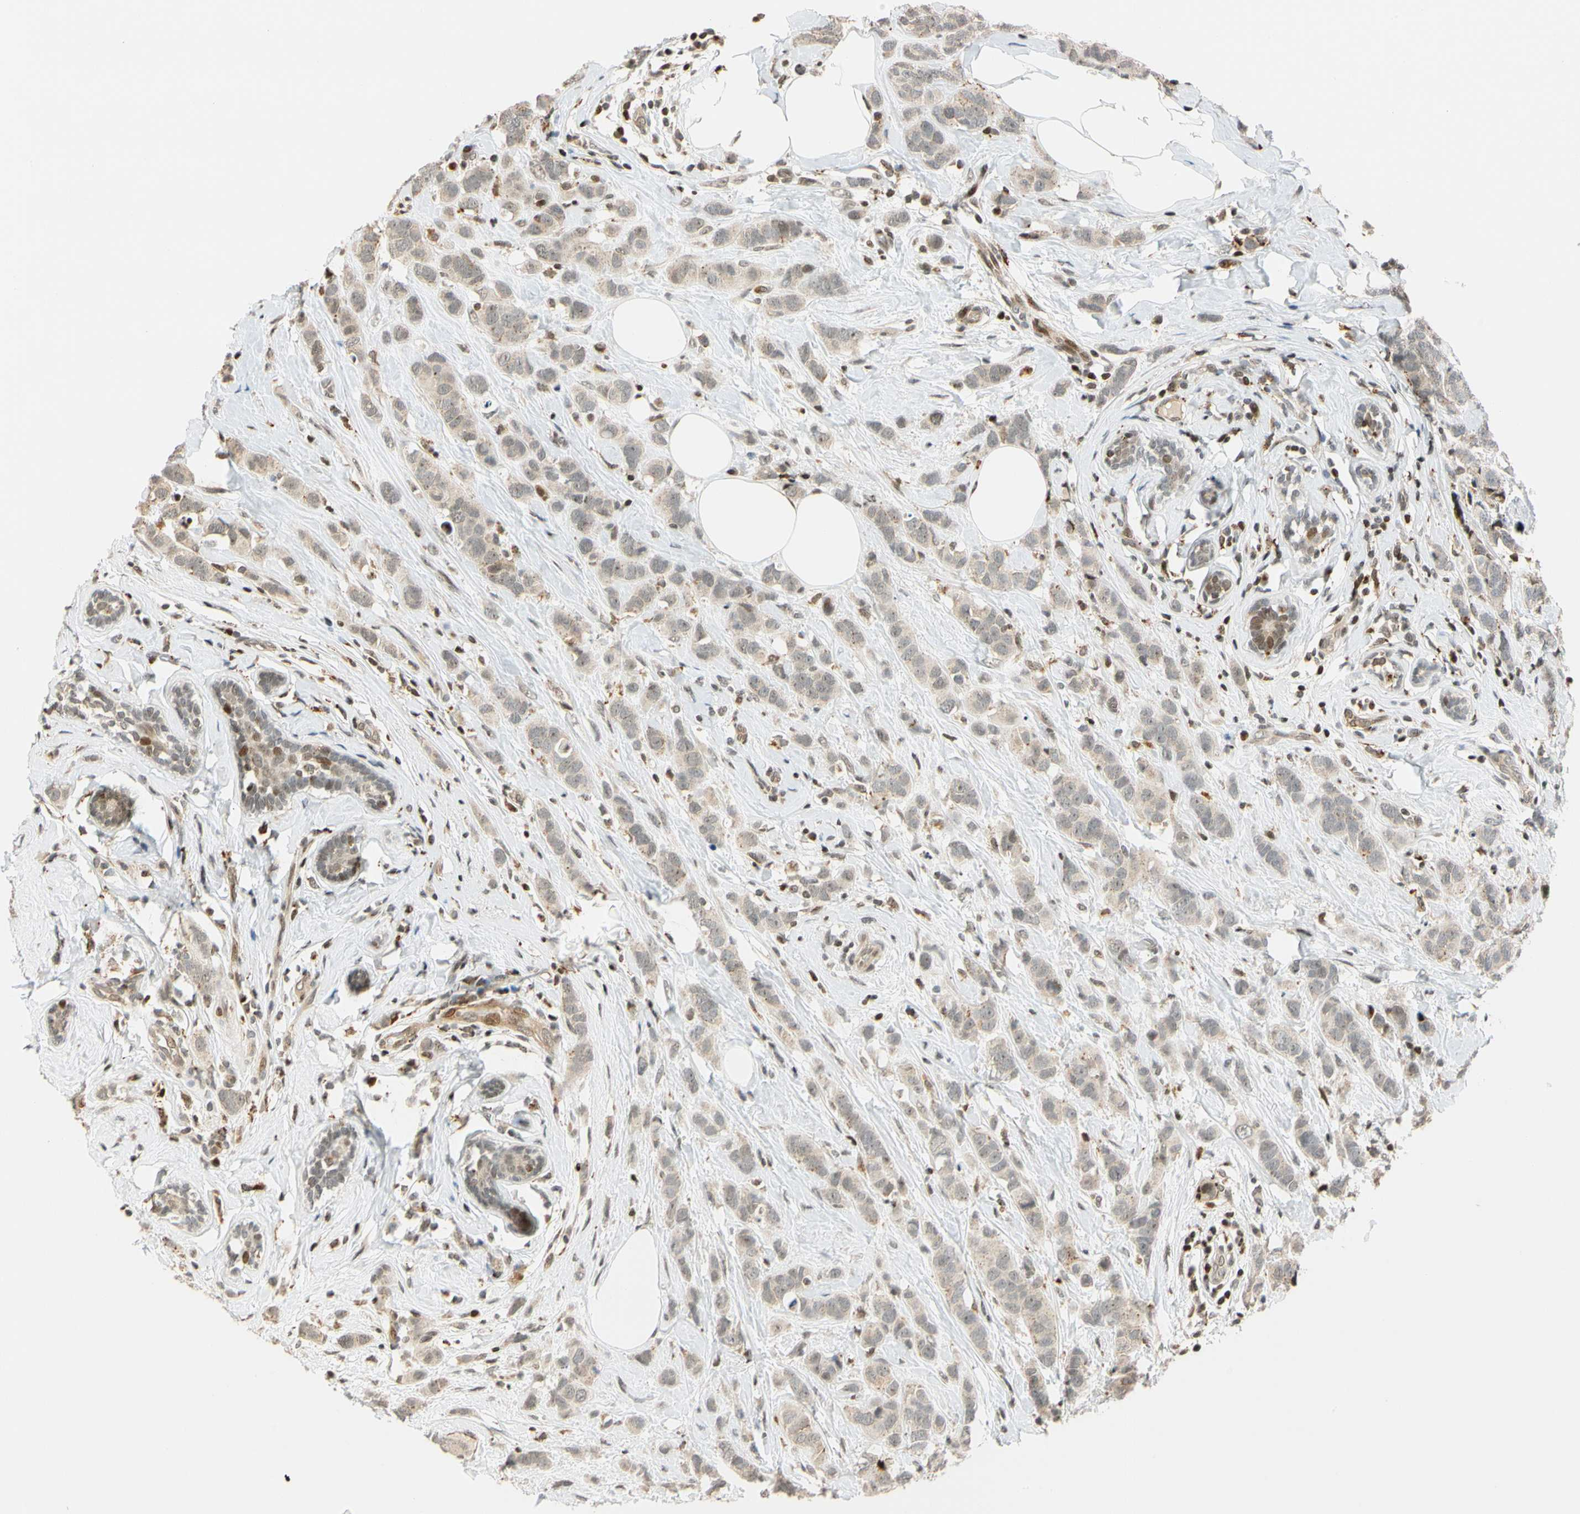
{"staining": {"intensity": "weak", "quantity": "<25%", "location": "cytoplasmic/membranous"}, "tissue": "breast cancer", "cell_type": "Tumor cells", "image_type": "cancer", "snomed": [{"axis": "morphology", "description": "Normal tissue, NOS"}, {"axis": "morphology", "description": "Duct carcinoma"}, {"axis": "topography", "description": "Breast"}], "caption": "This histopathology image is of breast invasive ductal carcinoma stained with immunohistochemistry to label a protein in brown with the nuclei are counter-stained blue. There is no staining in tumor cells. (DAB IHC visualized using brightfield microscopy, high magnification).", "gene": "CDK7", "patient": {"sex": "female", "age": 50}}